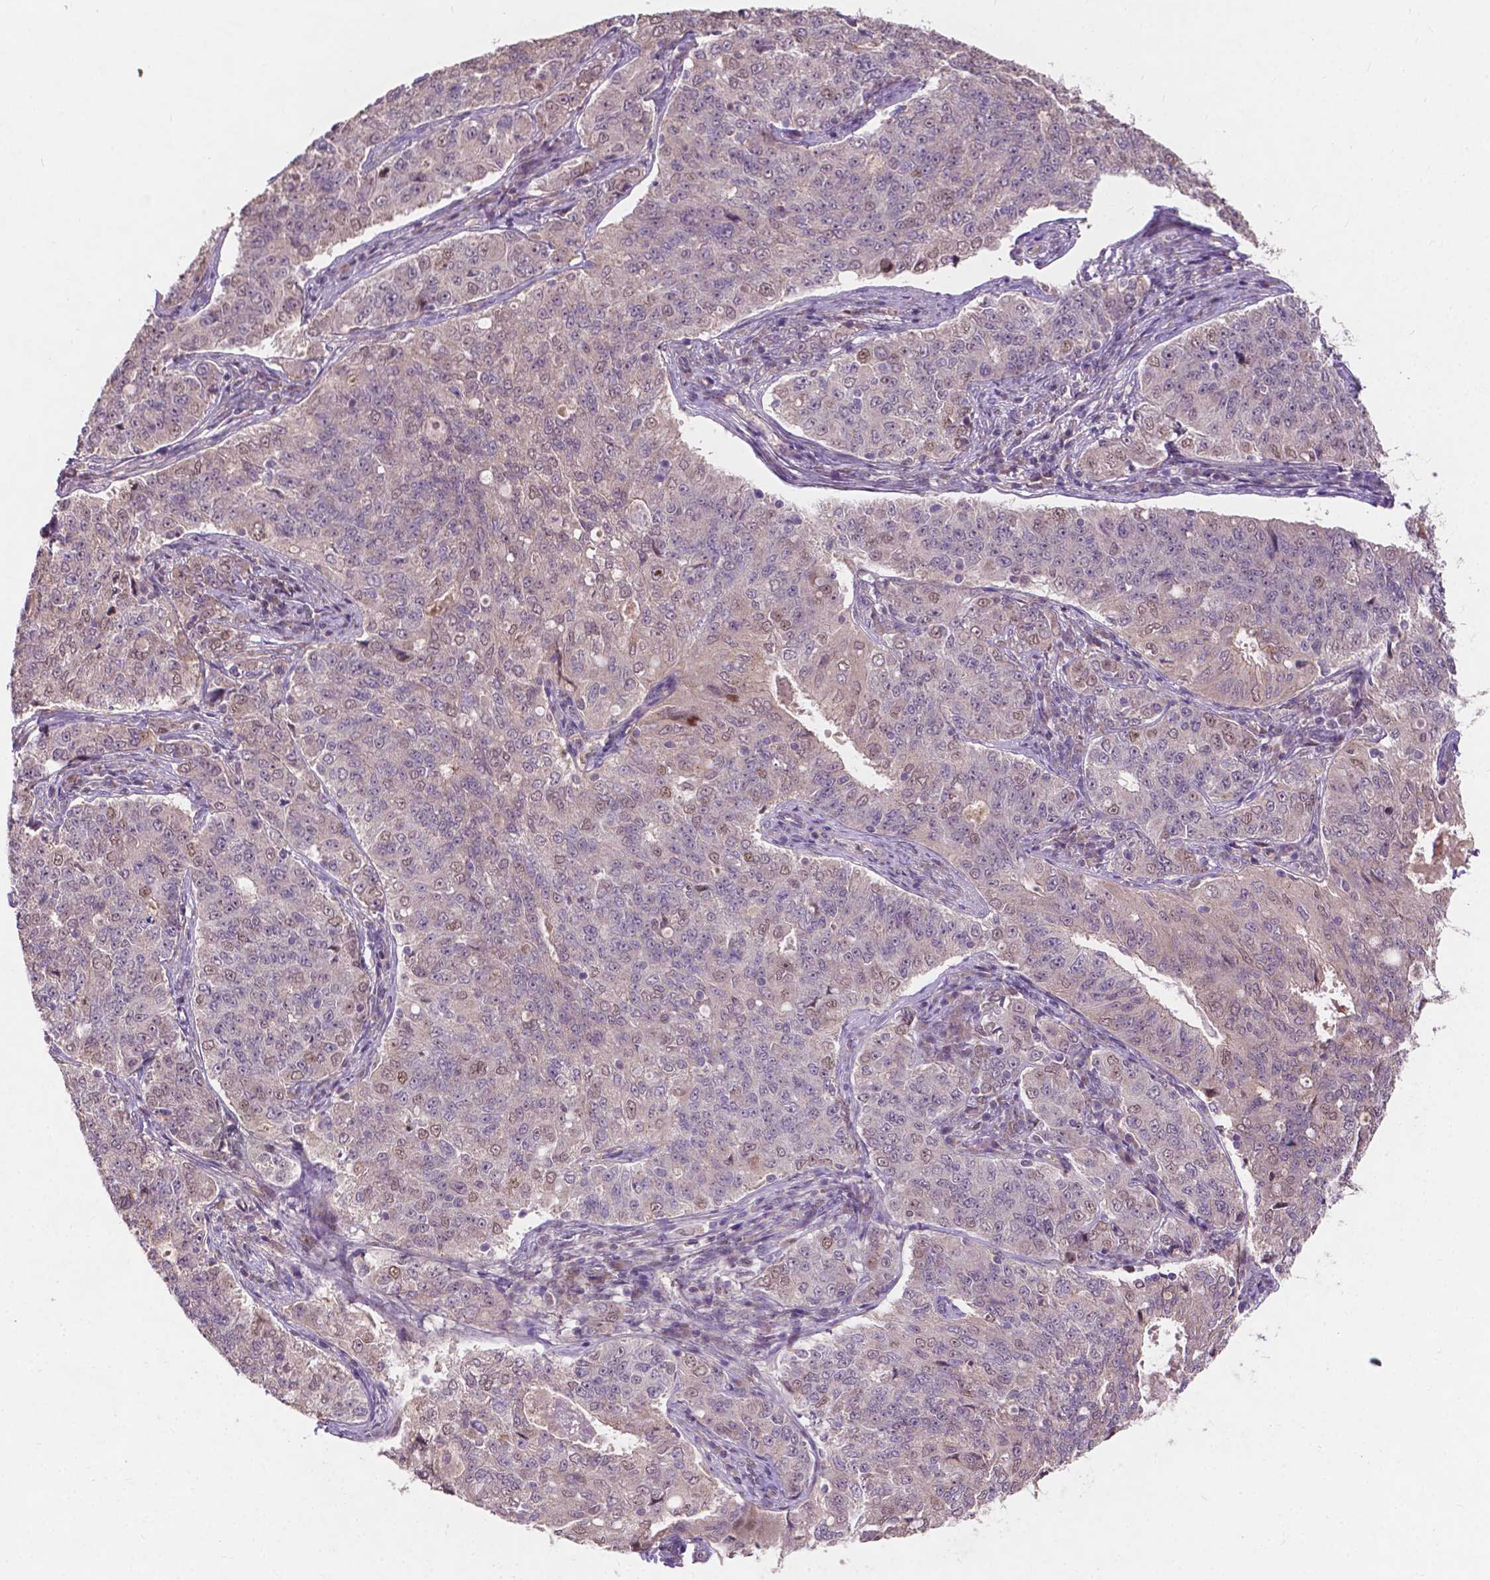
{"staining": {"intensity": "weak", "quantity": "25%-75%", "location": "nuclear"}, "tissue": "endometrial cancer", "cell_type": "Tumor cells", "image_type": "cancer", "snomed": [{"axis": "morphology", "description": "Adenocarcinoma, NOS"}, {"axis": "topography", "description": "Endometrium"}], "caption": "A high-resolution photomicrograph shows immunohistochemistry (IHC) staining of endometrial cancer (adenocarcinoma), which reveals weak nuclear expression in about 25%-75% of tumor cells. Using DAB (brown) and hematoxylin (blue) stains, captured at high magnification using brightfield microscopy.", "gene": "DUSP16", "patient": {"sex": "female", "age": 43}}